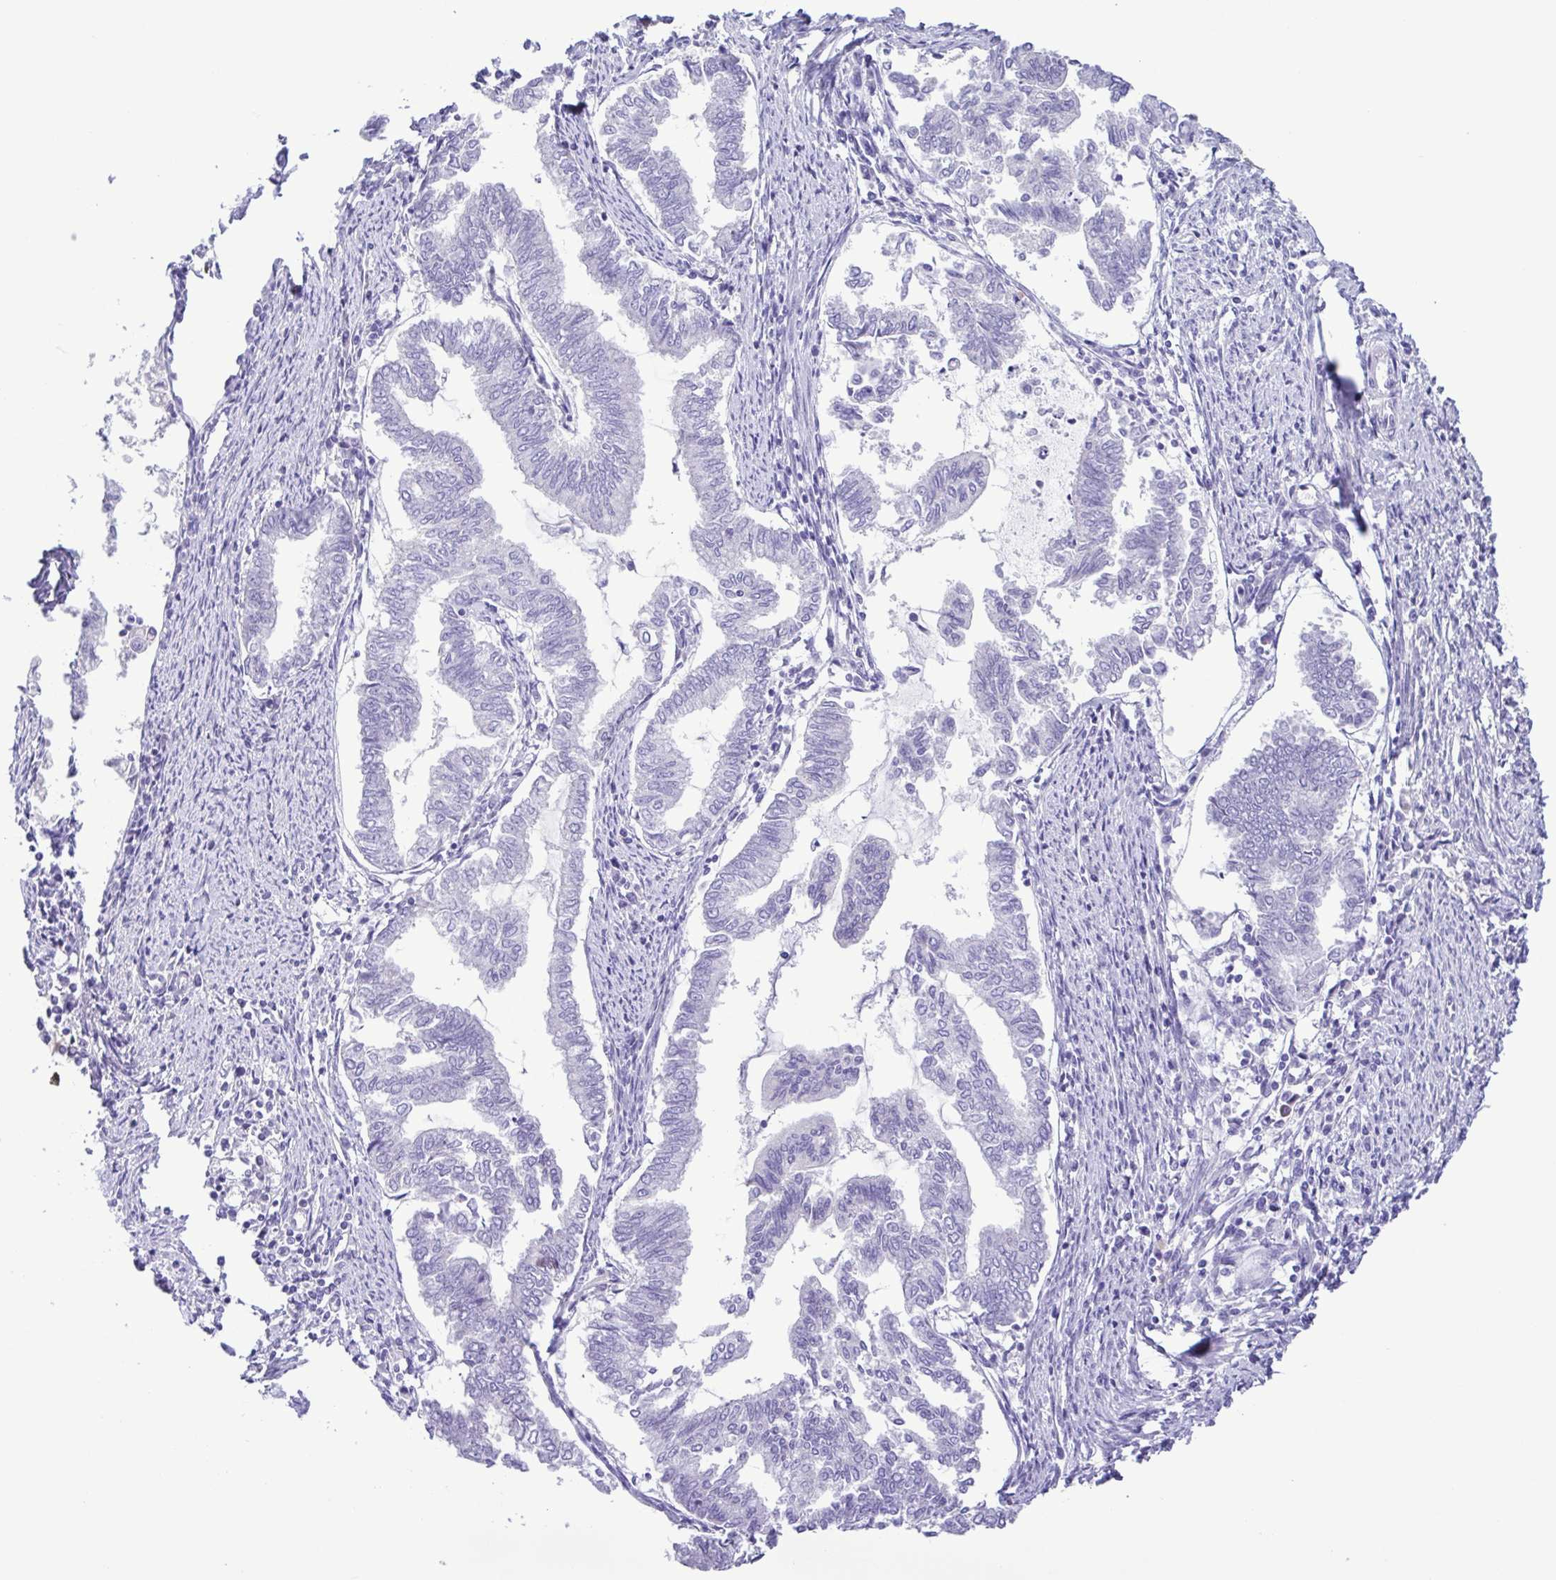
{"staining": {"intensity": "negative", "quantity": "none", "location": "none"}, "tissue": "endometrial cancer", "cell_type": "Tumor cells", "image_type": "cancer", "snomed": [{"axis": "morphology", "description": "Adenocarcinoma, NOS"}, {"axis": "topography", "description": "Endometrium"}], "caption": "The IHC histopathology image has no significant staining in tumor cells of endometrial adenocarcinoma tissue. Brightfield microscopy of IHC stained with DAB (brown) and hematoxylin (blue), captured at high magnification.", "gene": "GABBR2", "patient": {"sex": "female", "age": 79}}